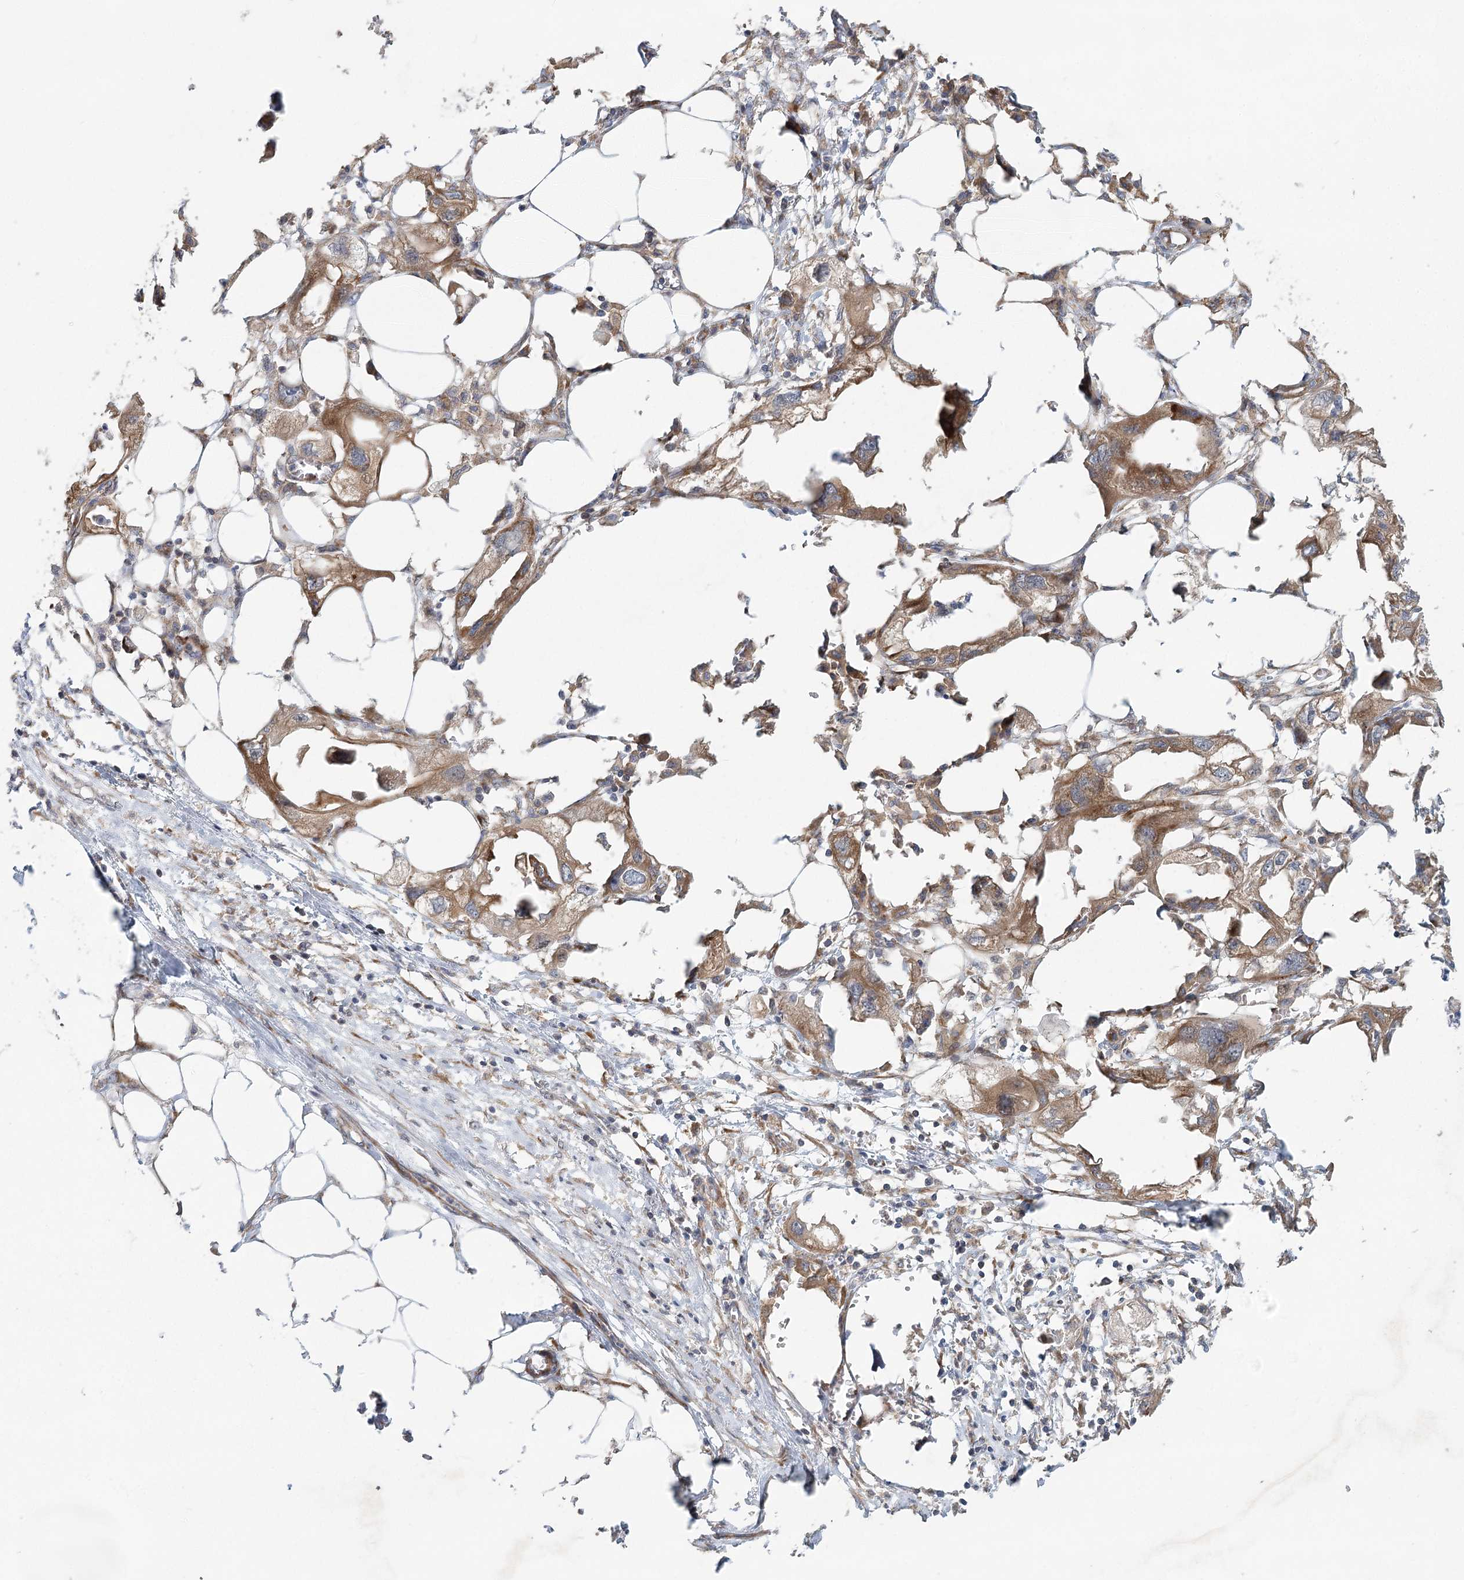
{"staining": {"intensity": "moderate", "quantity": ">75%", "location": "cytoplasmic/membranous"}, "tissue": "endometrial cancer", "cell_type": "Tumor cells", "image_type": "cancer", "snomed": [{"axis": "morphology", "description": "Adenocarcinoma, NOS"}, {"axis": "morphology", "description": "Adenocarcinoma, metastatic, NOS"}, {"axis": "topography", "description": "Adipose tissue"}, {"axis": "topography", "description": "Endometrium"}], "caption": "A medium amount of moderate cytoplasmic/membranous positivity is identified in approximately >75% of tumor cells in endometrial metastatic adenocarcinoma tissue.", "gene": "FAM110C", "patient": {"sex": "female", "age": 67}}